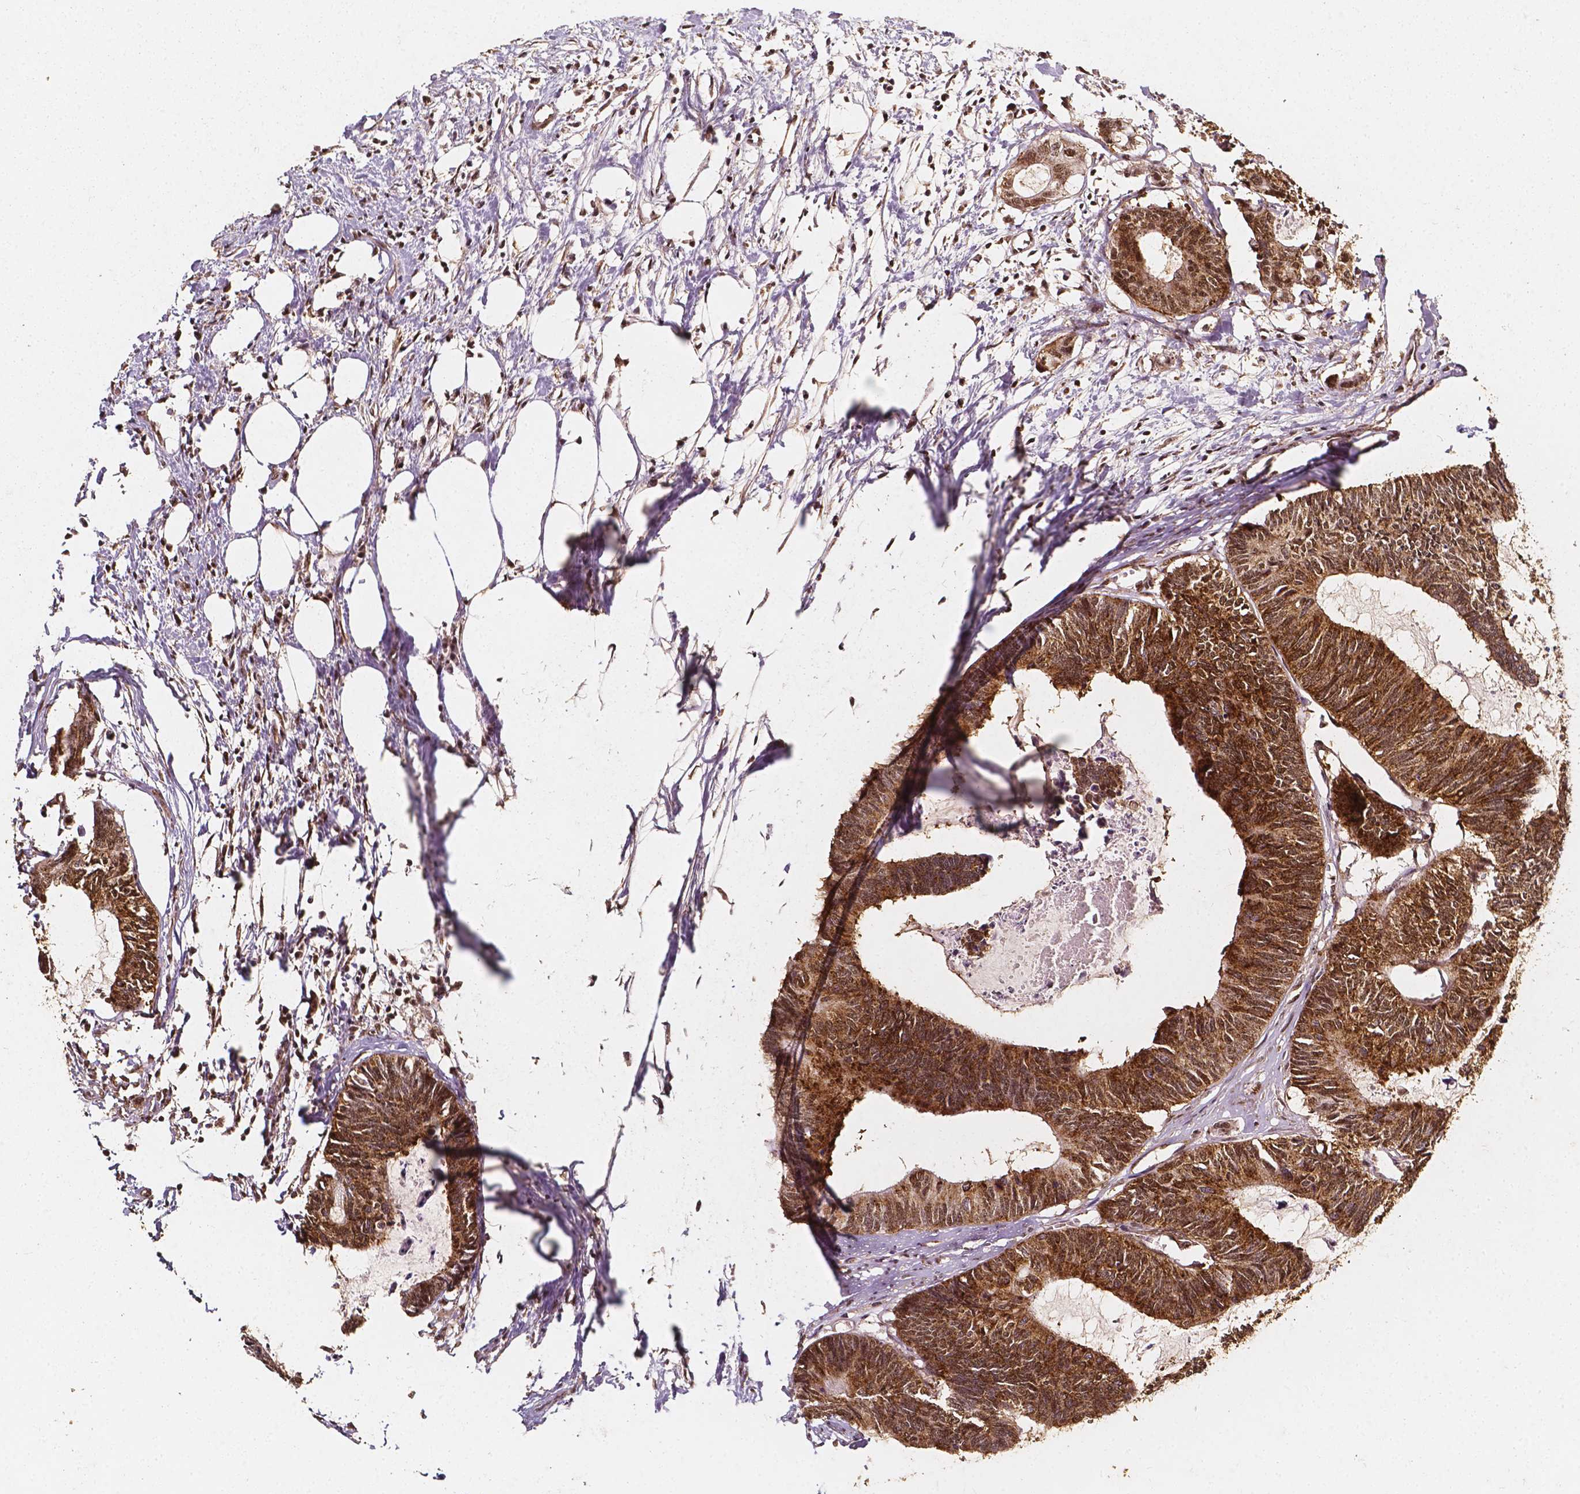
{"staining": {"intensity": "moderate", "quantity": ">75%", "location": "cytoplasmic/membranous,nuclear"}, "tissue": "colorectal cancer", "cell_type": "Tumor cells", "image_type": "cancer", "snomed": [{"axis": "morphology", "description": "Adenocarcinoma, NOS"}, {"axis": "topography", "description": "Colon"}, {"axis": "topography", "description": "Rectum"}], "caption": "Brown immunohistochemical staining in human colorectal cancer (adenocarcinoma) demonstrates moderate cytoplasmic/membranous and nuclear staining in approximately >75% of tumor cells.", "gene": "SMN1", "patient": {"sex": "male", "age": 57}}